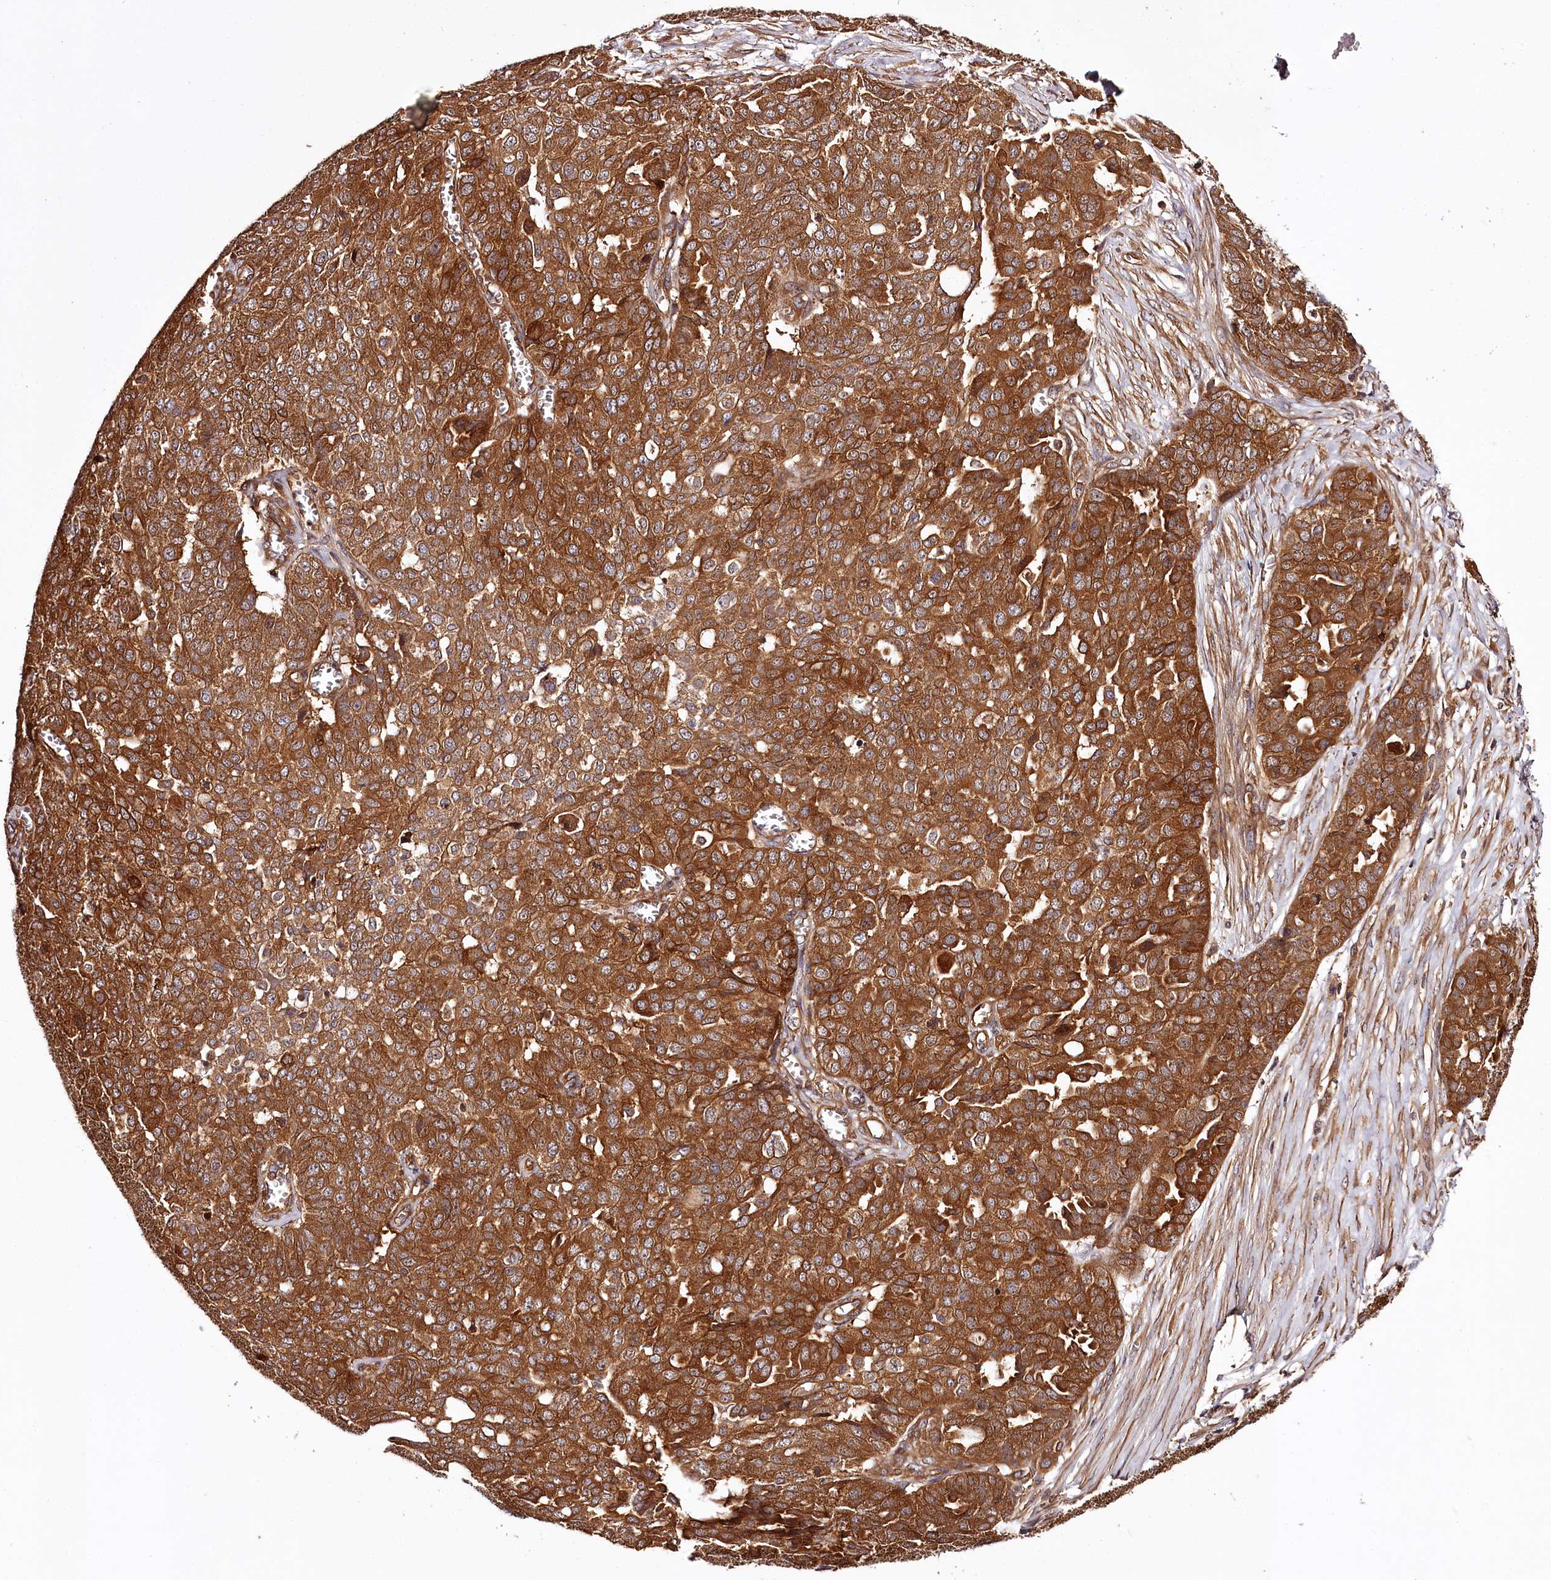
{"staining": {"intensity": "strong", "quantity": ">75%", "location": "cytoplasmic/membranous"}, "tissue": "ovarian cancer", "cell_type": "Tumor cells", "image_type": "cancer", "snomed": [{"axis": "morphology", "description": "Cystadenocarcinoma, serous, NOS"}, {"axis": "topography", "description": "Soft tissue"}, {"axis": "topography", "description": "Ovary"}], "caption": "Immunohistochemistry (IHC) image of human ovarian serous cystadenocarcinoma stained for a protein (brown), which displays high levels of strong cytoplasmic/membranous positivity in about >75% of tumor cells.", "gene": "TARS1", "patient": {"sex": "female", "age": 57}}